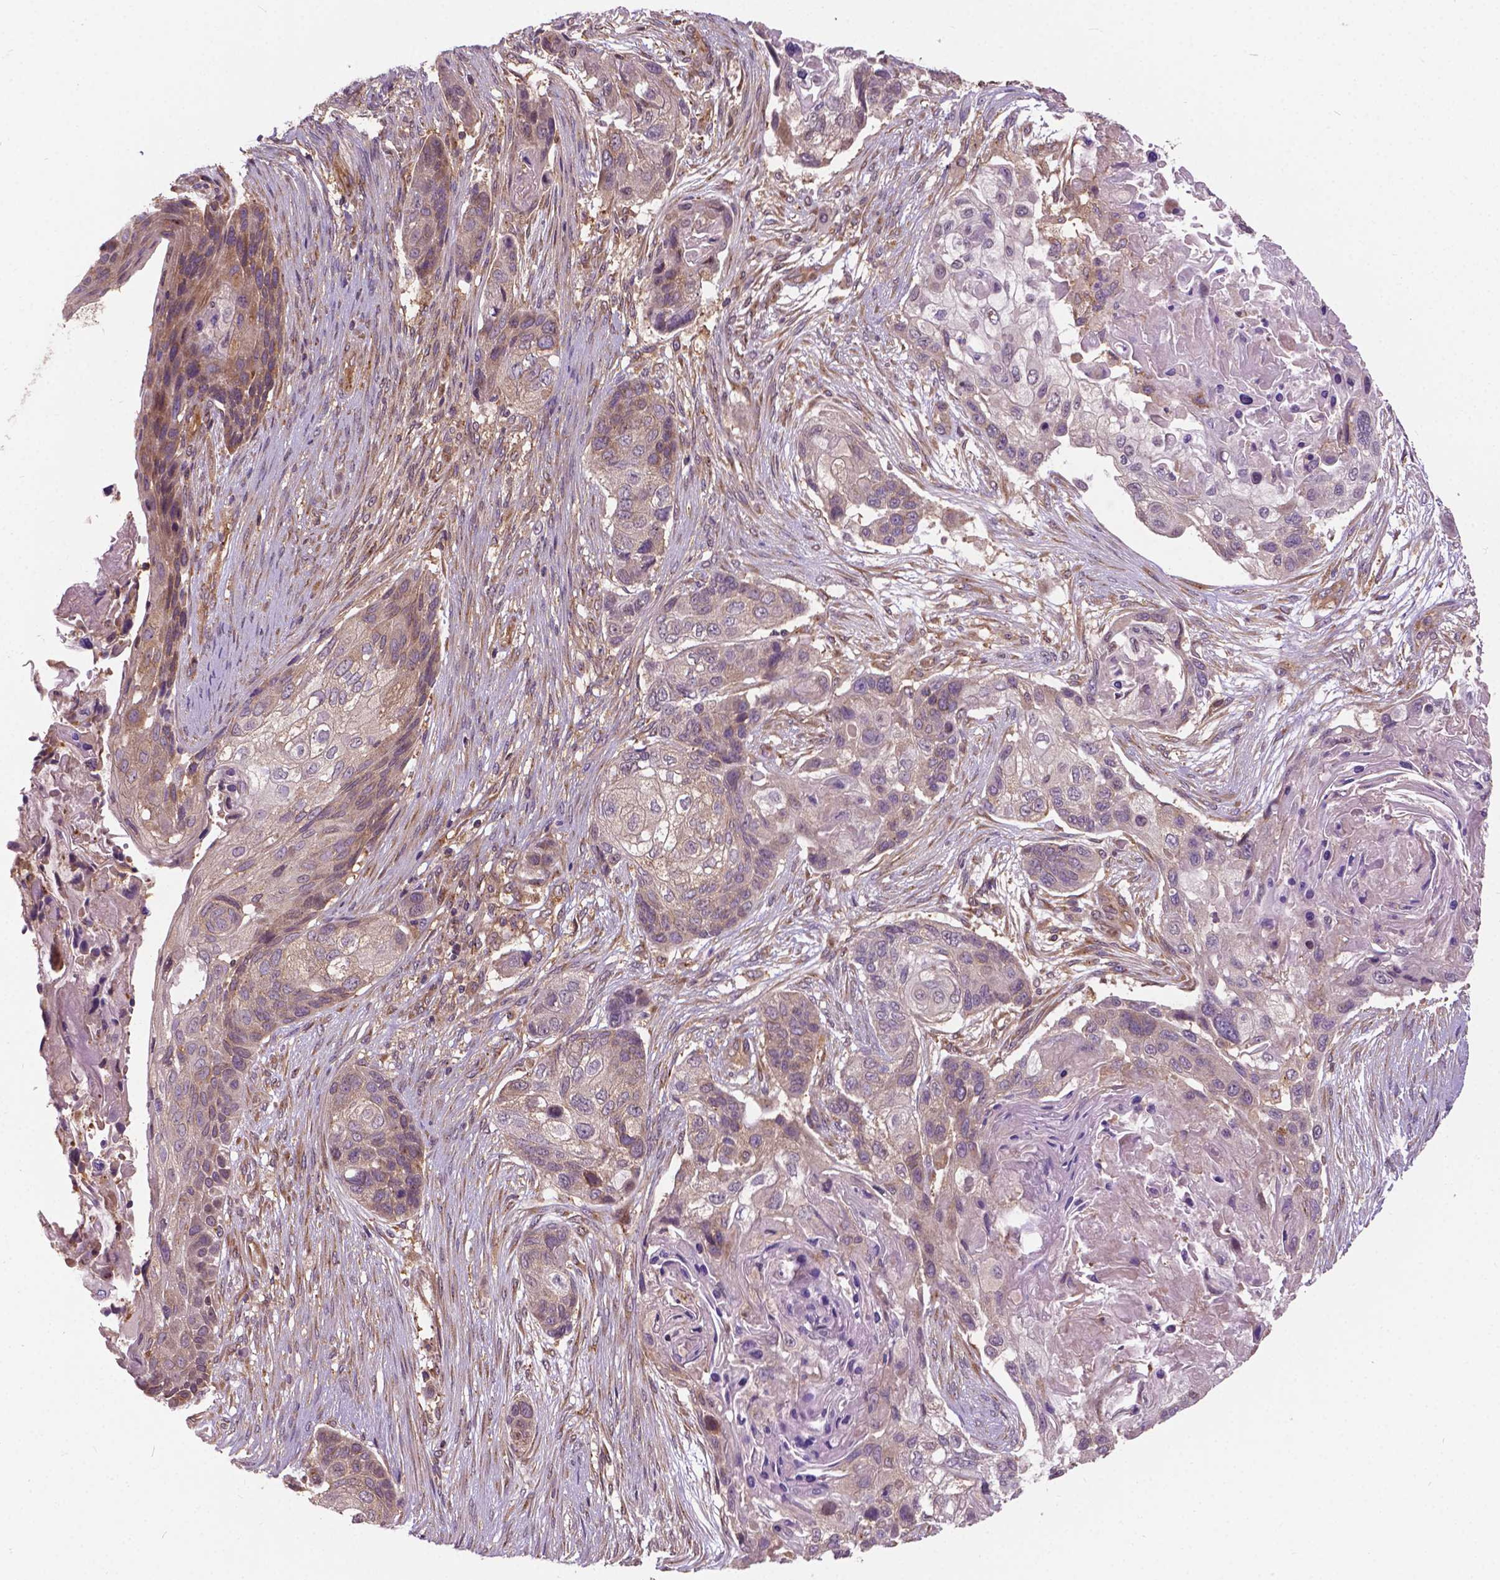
{"staining": {"intensity": "weak", "quantity": "25%-75%", "location": "cytoplasmic/membranous"}, "tissue": "lung cancer", "cell_type": "Tumor cells", "image_type": "cancer", "snomed": [{"axis": "morphology", "description": "Squamous cell carcinoma, NOS"}, {"axis": "topography", "description": "Lung"}], "caption": "An IHC histopathology image of neoplastic tissue is shown. Protein staining in brown shows weak cytoplasmic/membranous positivity in lung squamous cell carcinoma within tumor cells.", "gene": "MZT1", "patient": {"sex": "male", "age": 69}}